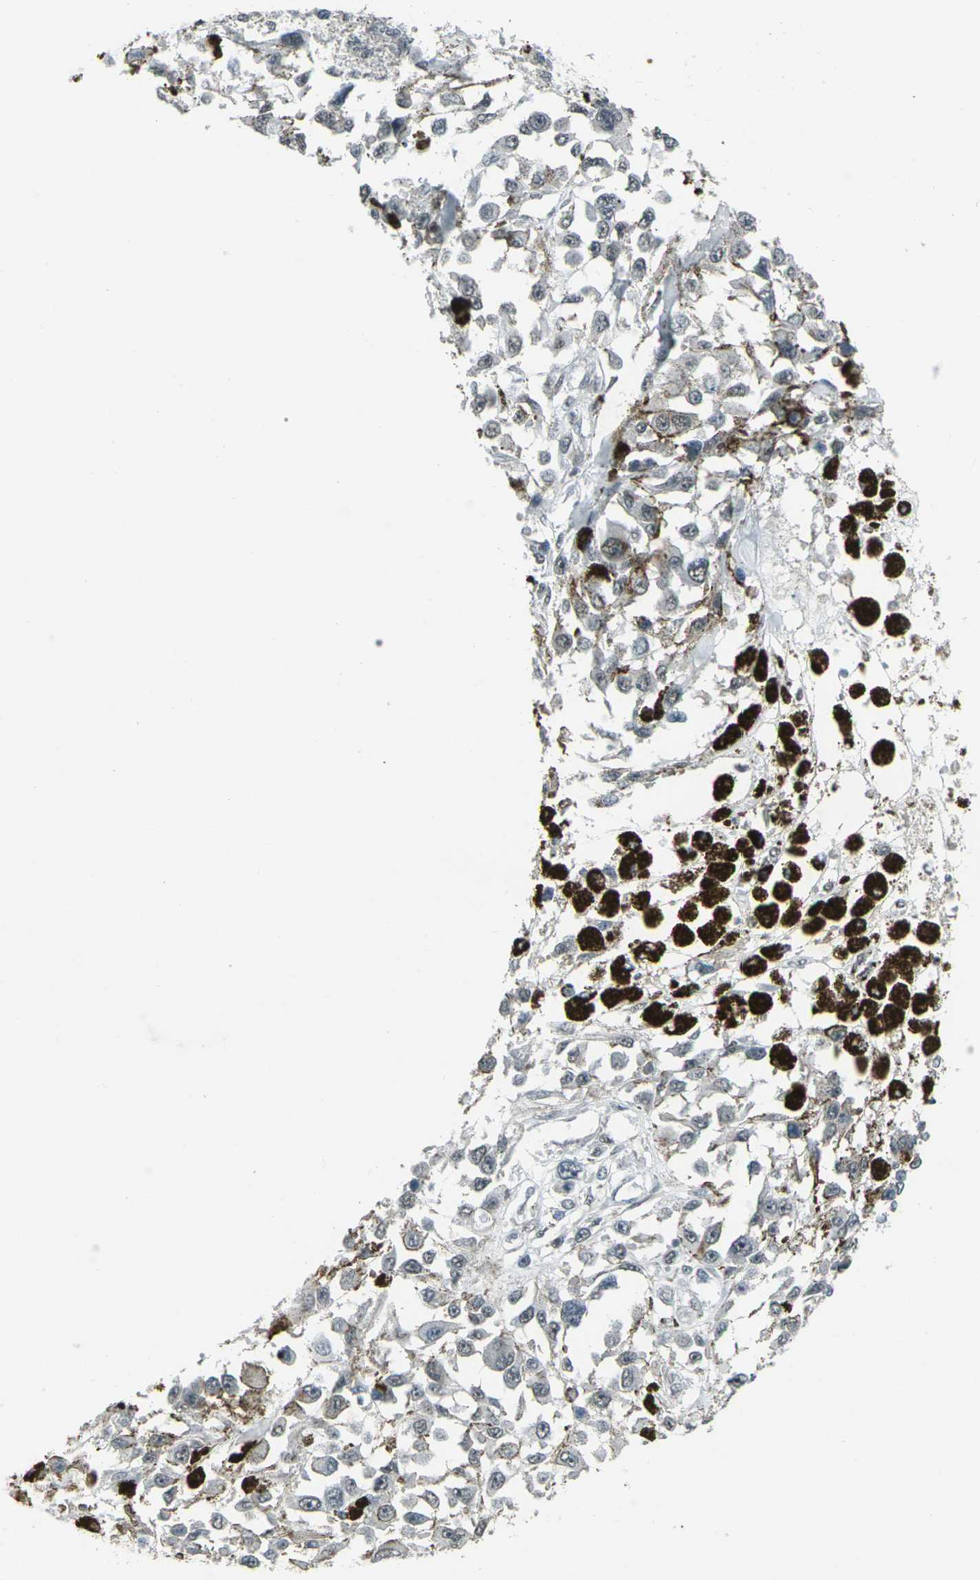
{"staining": {"intensity": "negative", "quantity": "none", "location": "none"}, "tissue": "melanoma", "cell_type": "Tumor cells", "image_type": "cancer", "snomed": [{"axis": "morphology", "description": "Malignant melanoma, Metastatic site"}, {"axis": "topography", "description": "Lymph node"}], "caption": "There is no significant staining in tumor cells of melanoma.", "gene": "GPR19", "patient": {"sex": "male", "age": 59}}